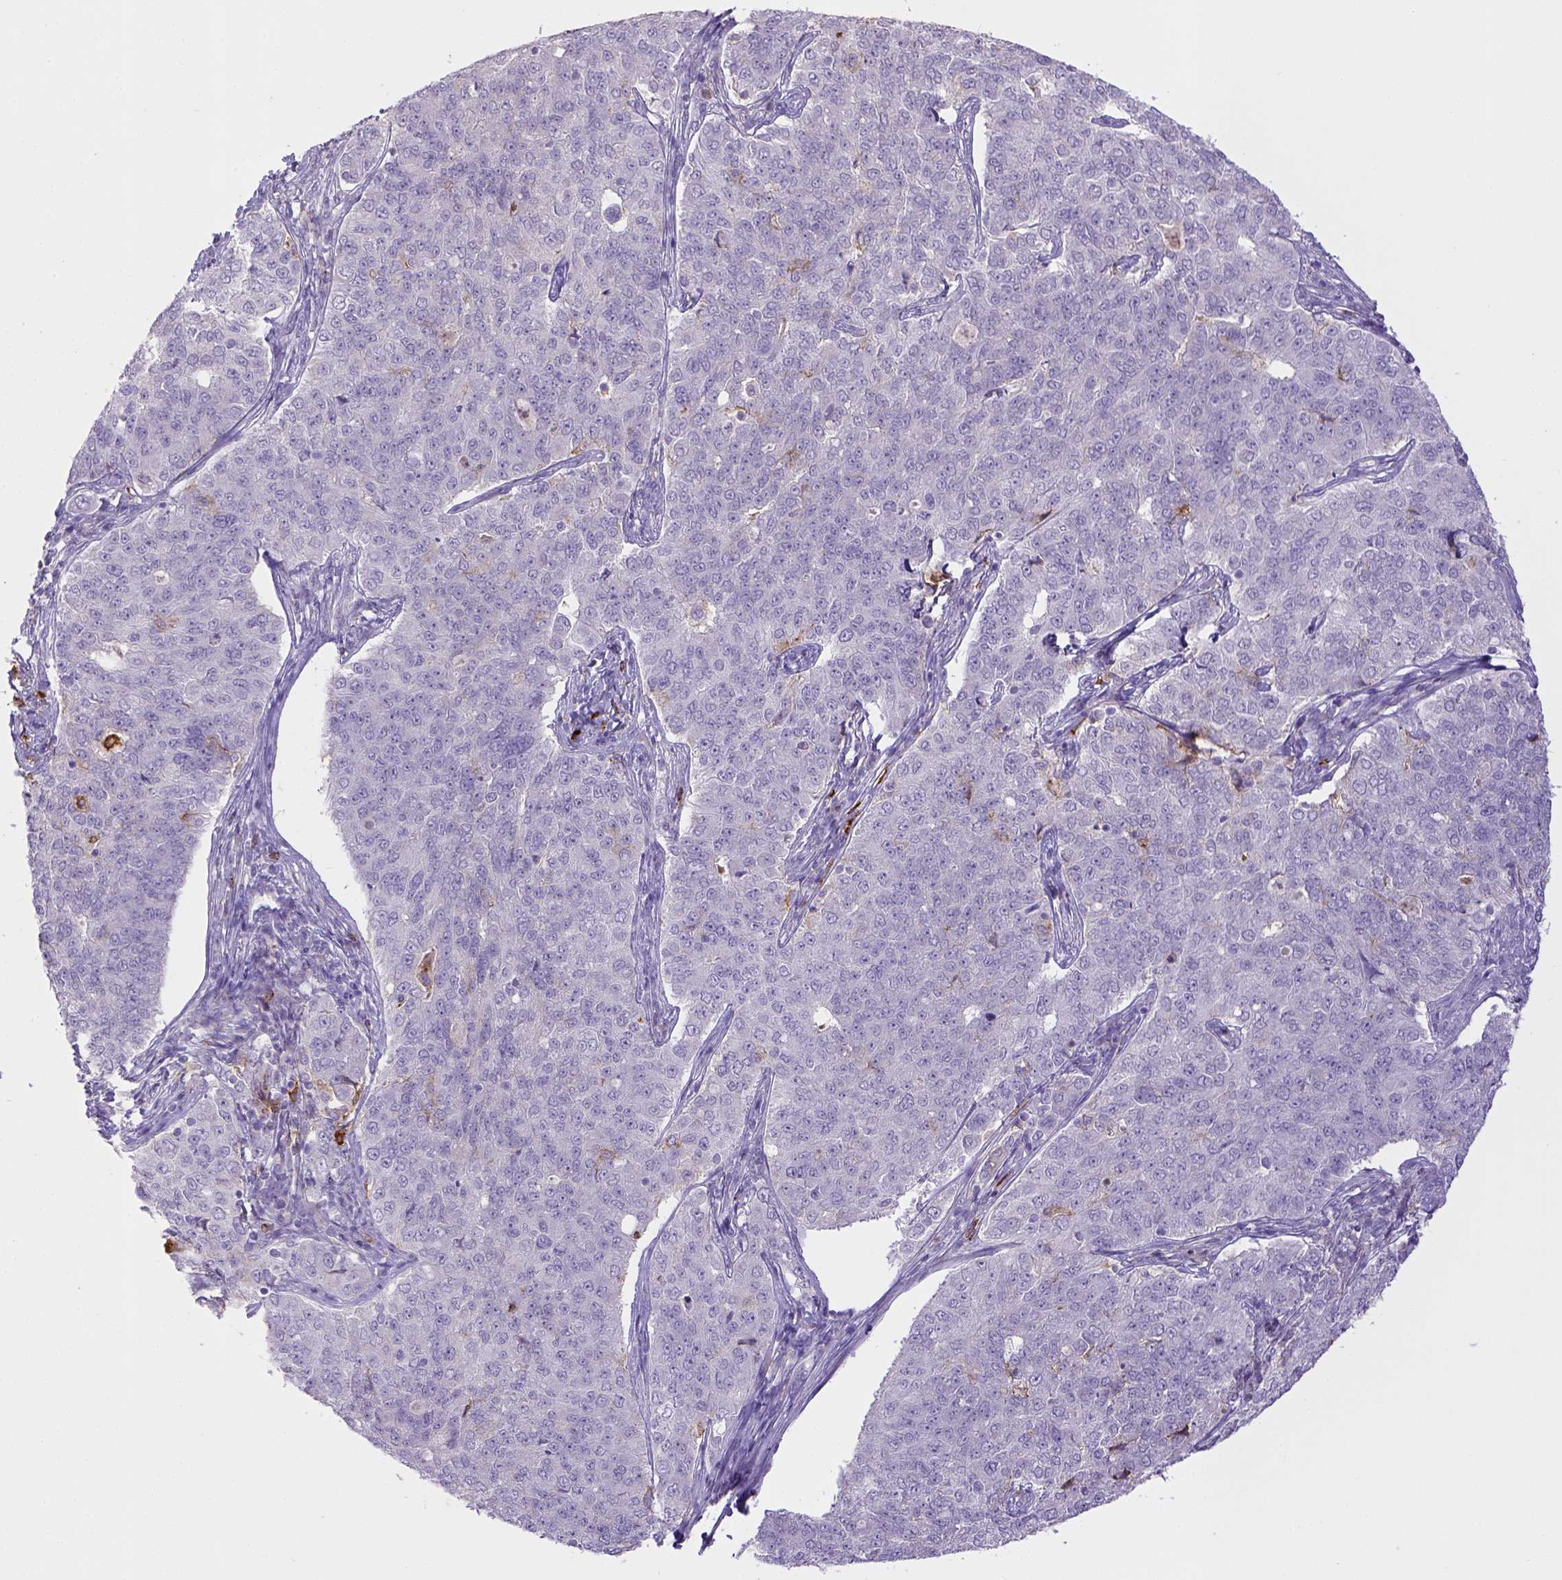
{"staining": {"intensity": "negative", "quantity": "none", "location": "none"}, "tissue": "endometrial cancer", "cell_type": "Tumor cells", "image_type": "cancer", "snomed": [{"axis": "morphology", "description": "Adenocarcinoma, NOS"}, {"axis": "topography", "description": "Endometrium"}], "caption": "Immunohistochemistry (IHC) of human endometrial cancer (adenocarcinoma) demonstrates no positivity in tumor cells.", "gene": "ITGAM", "patient": {"sex": "female", "age": 43}}